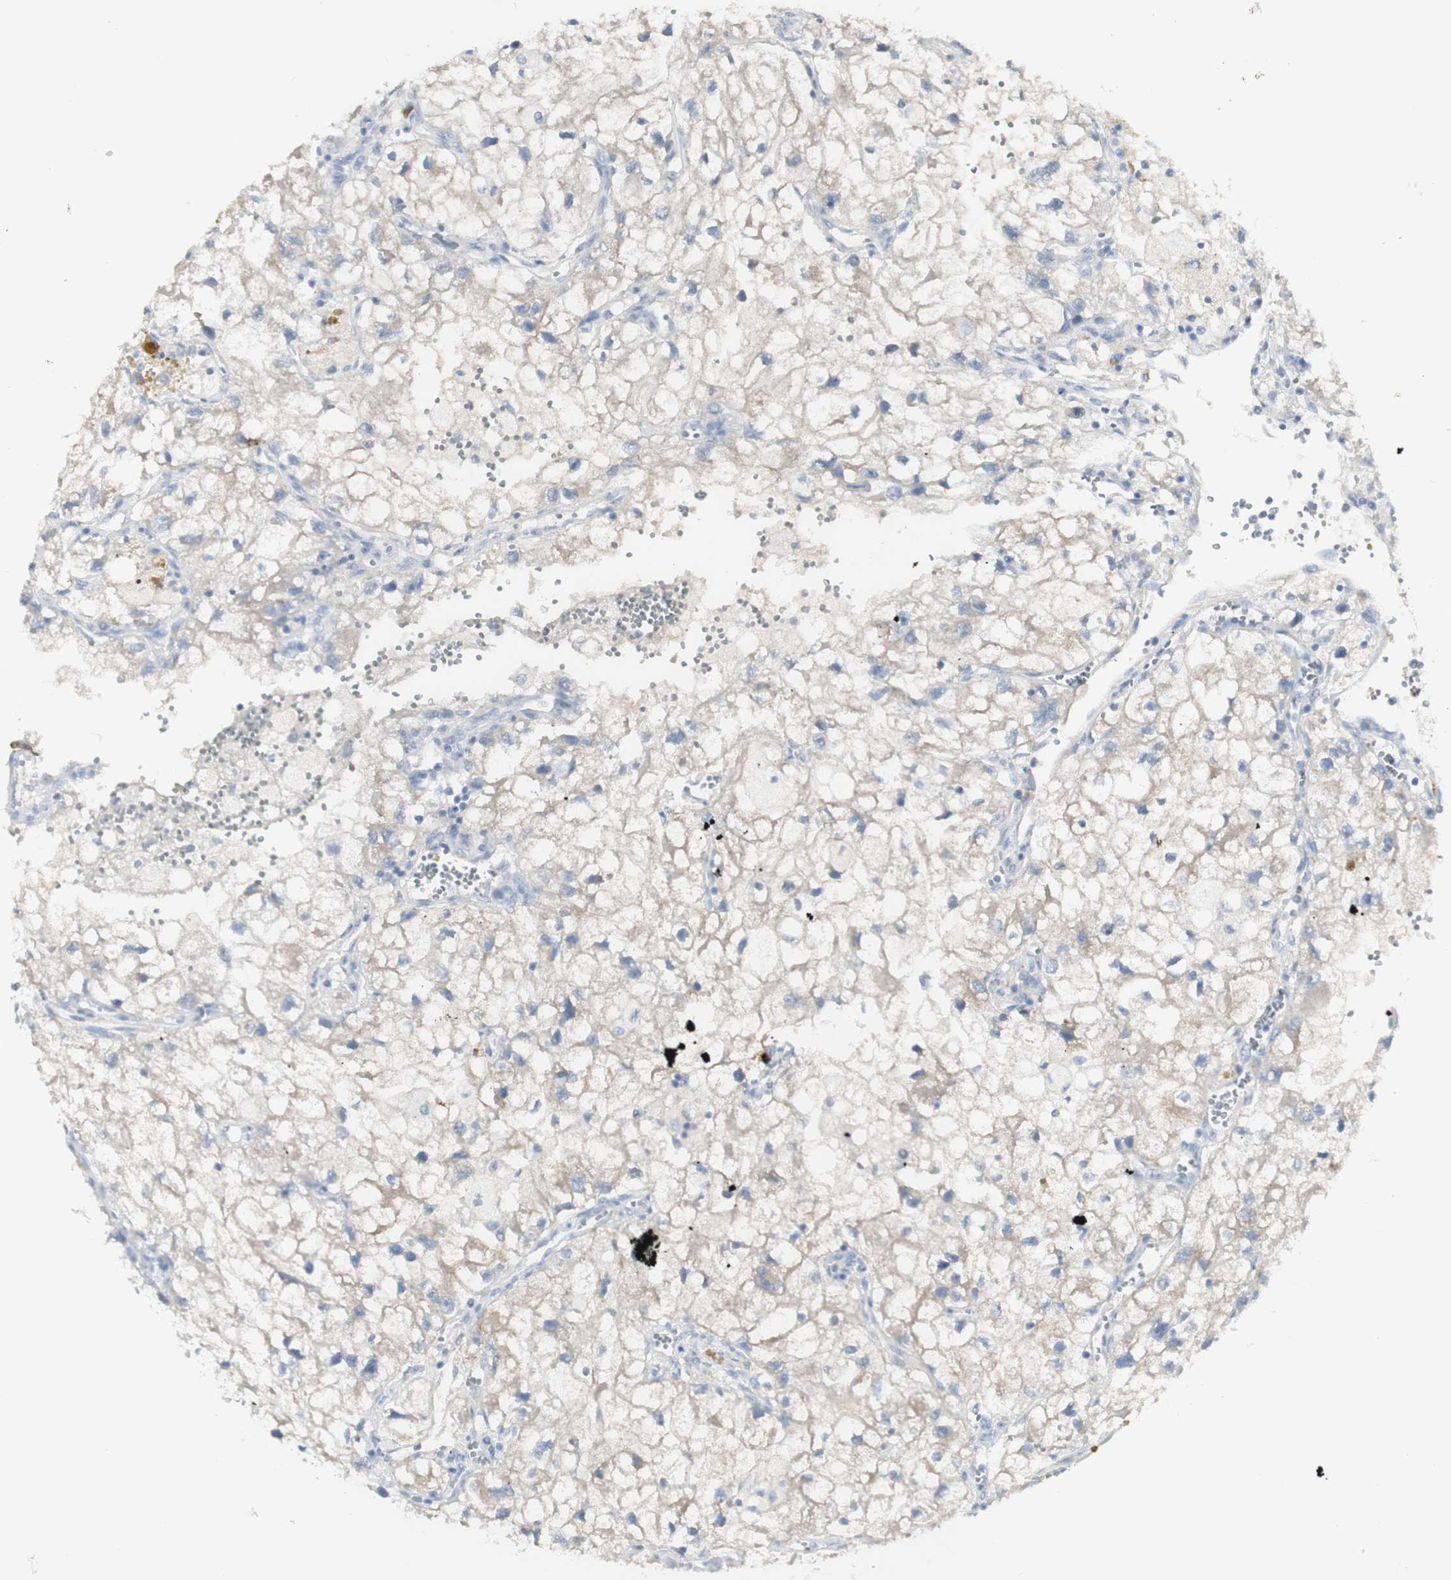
{"staining": {"intensity": "negative", "quantity": "none", "location": "none"}, "tissue": "renal cancer", "cell_type": "Tumor cells", "image_type": "cancer", "snomed": [{"axis": "morphology", "description": "Adenocarcinoma, NOS"}, {"axis": "topography", "description": "Kidney"}], "caption": "Tumor cells show no significant positivity in renal cancer (adenocarcinoma).", "gene": "CD207", "patient": {"sex": "female", "age": 70}}